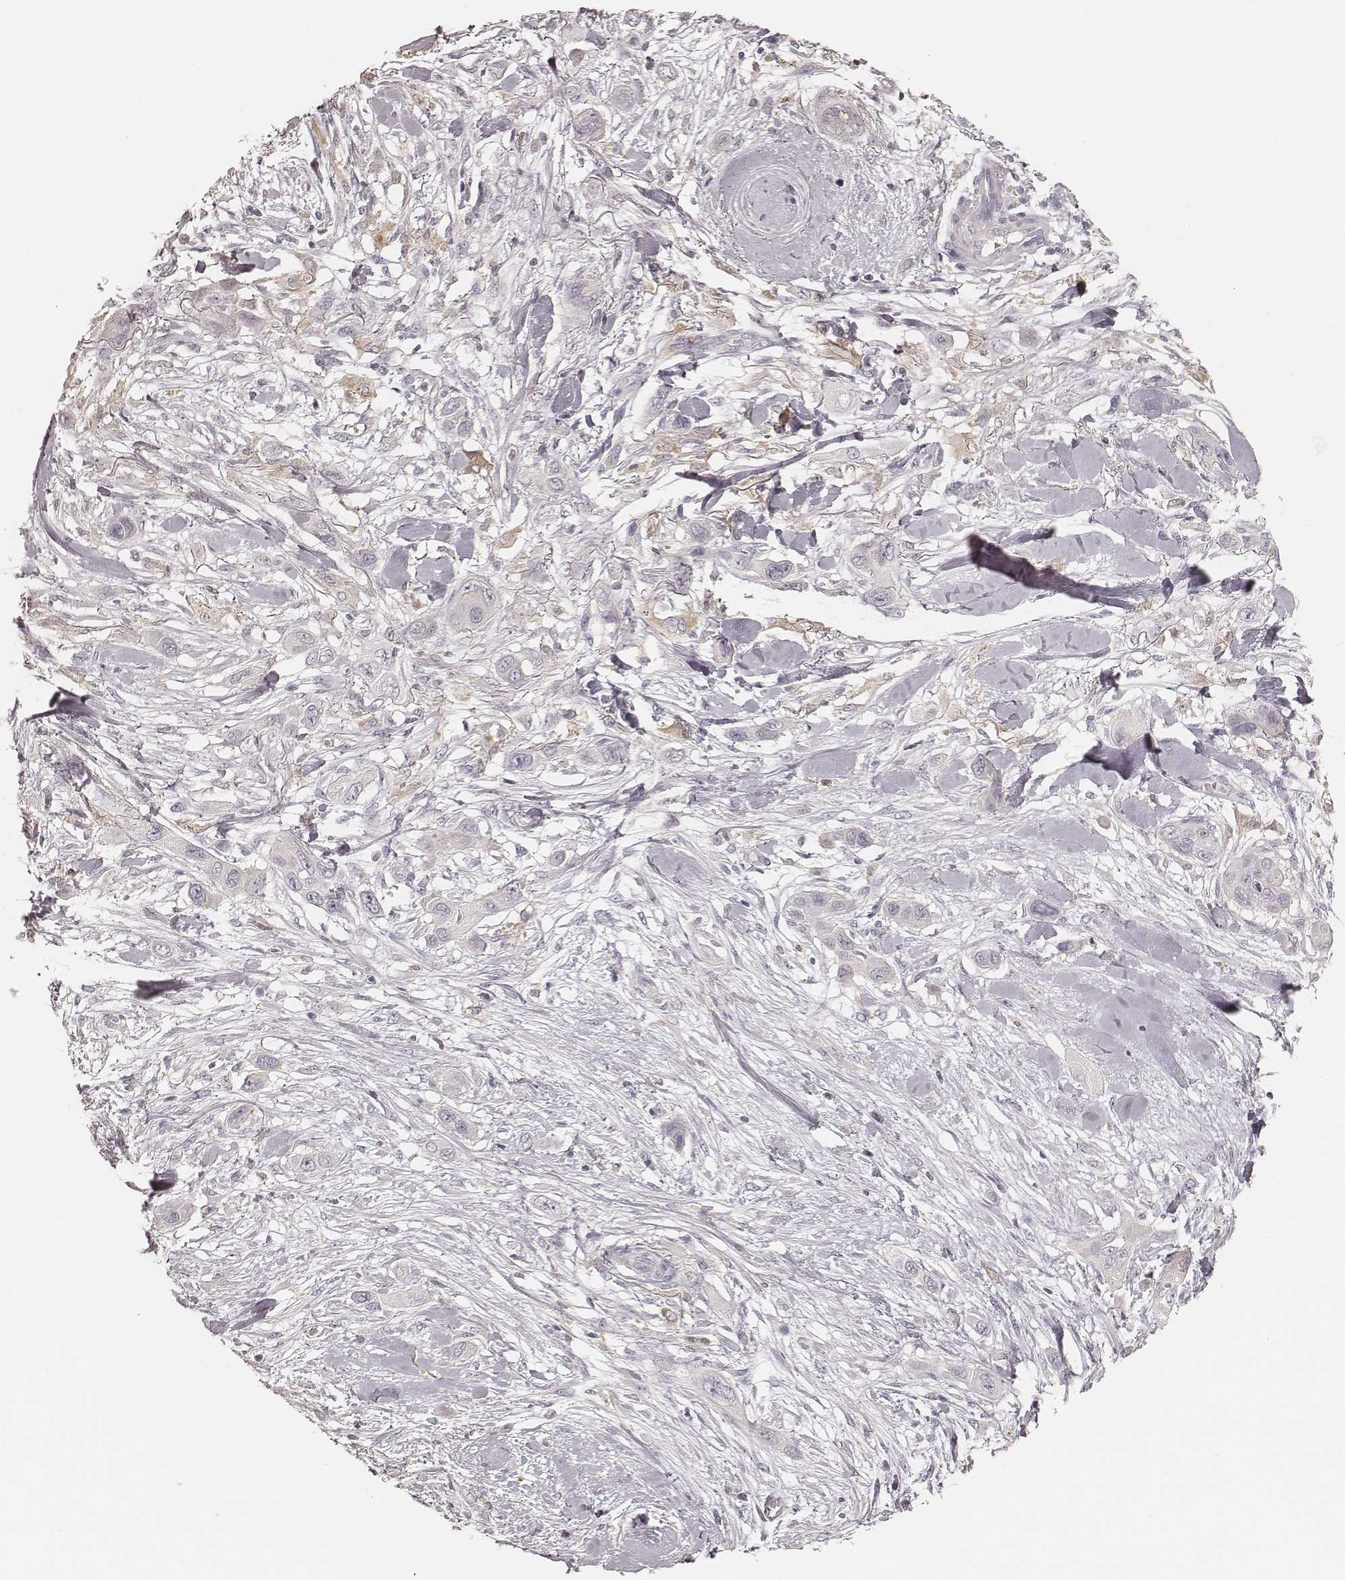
{"staining": {"intensity": "negative", "quantity": "none", "location": "none"}, "tissue": "skin cancer", "cell_type": "Tumor cells", "image_type": "cancer", "snomed": [{"axis": "morphology", "description": "Squamous cell carcinoma, NOS"}, {"axis": "topography", "description": "Skin"}], "caption": "The immunohistochemistry micrograph has no significant staining in tumor cells of skin squamous cell carcinoma tissue.", "gene": "FMNL2", "patient": {"sex": "male", "age": 79}}